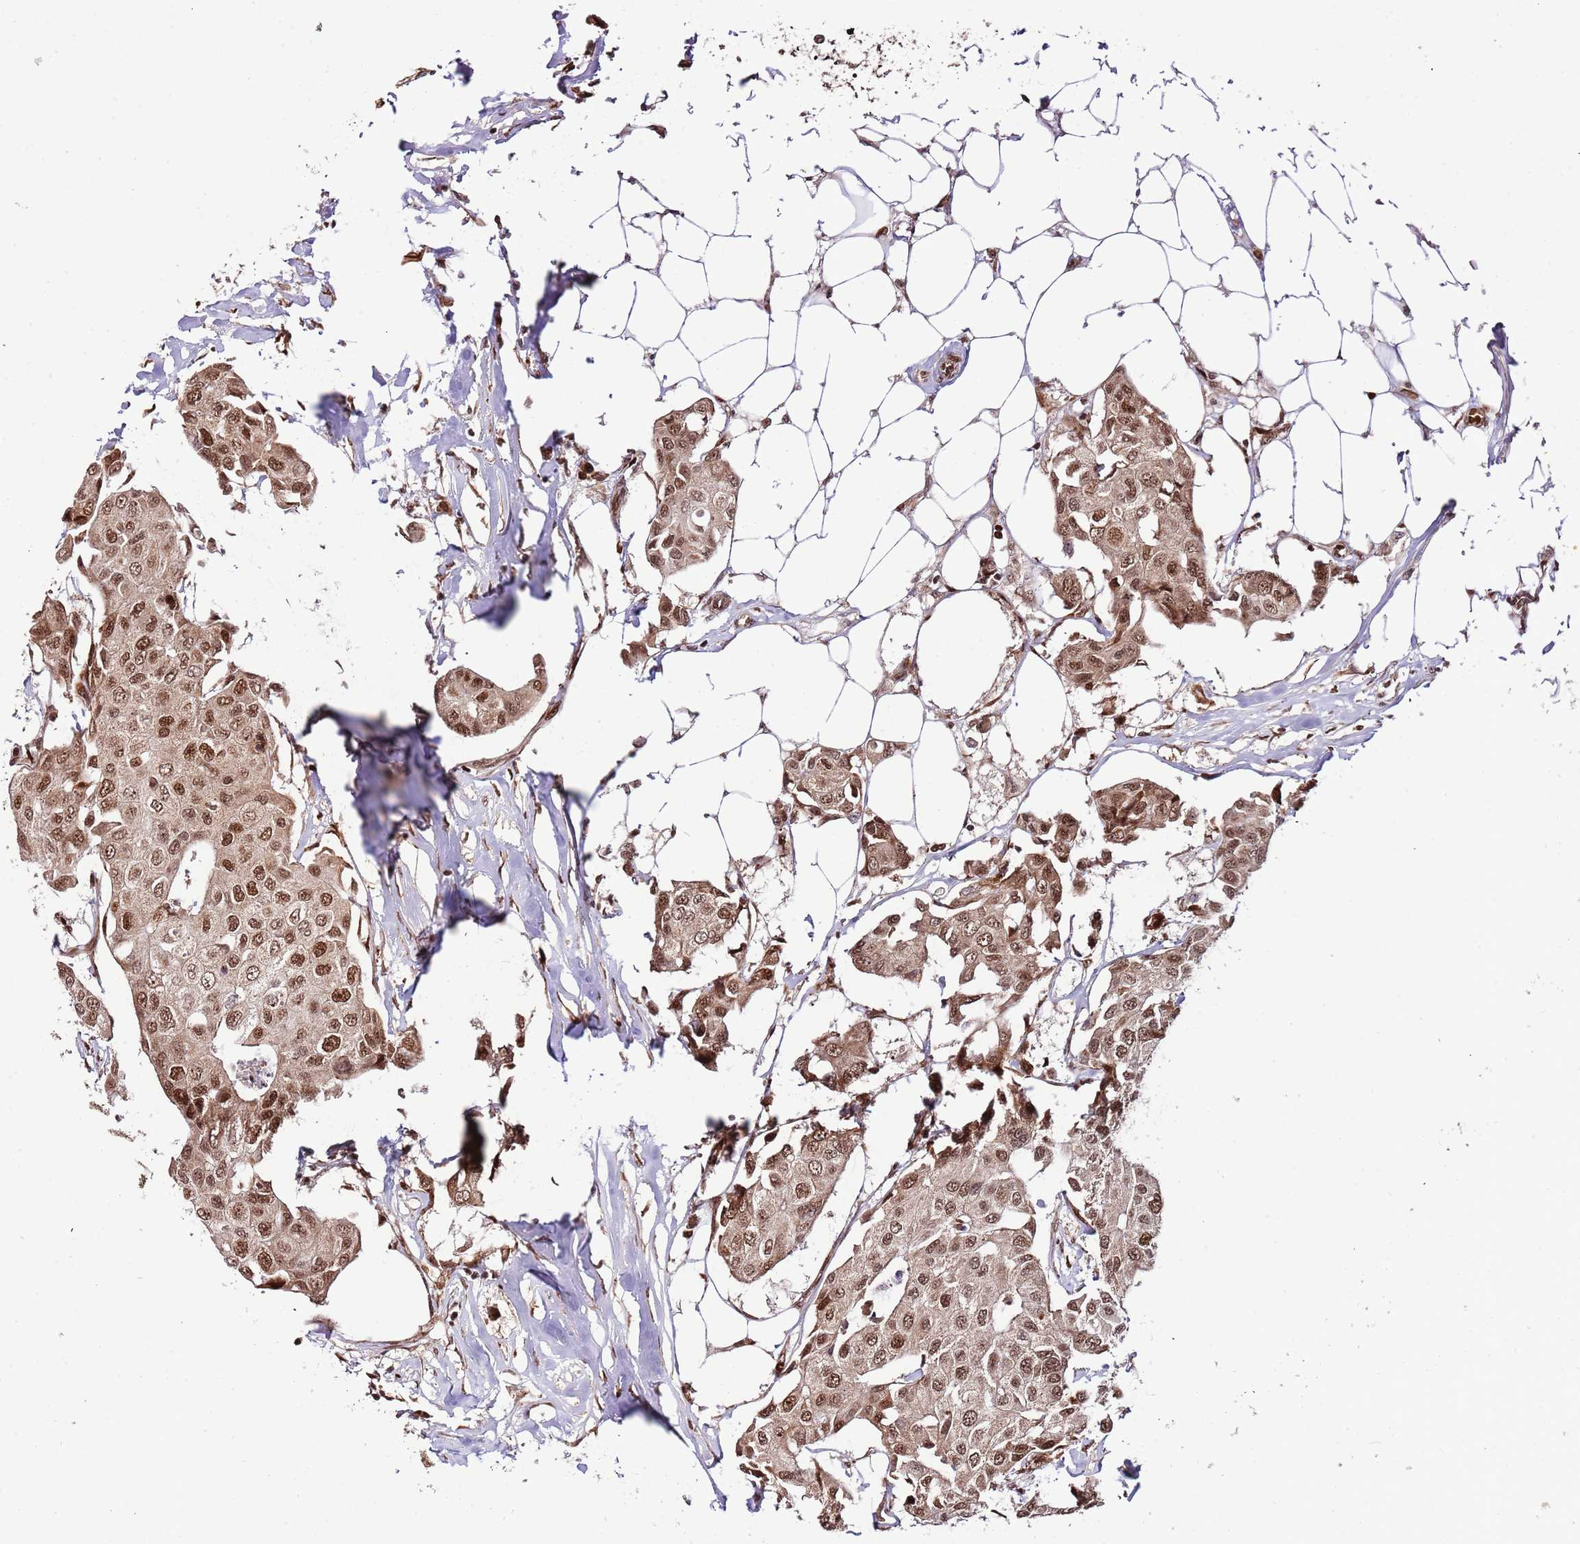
{"staining": {"intensity": "moderate", "quantity": ">75%", "location": "cytoplasmic/membranous,nuclear"}, "tissue": "breast cancer", "cell_type": "Tumor cells", "image_type": "cancer", "snomed": [{"axis": "morphology", "description": "Duct carcinoma"}, {"axis": "topography", "description": "Breast"}, {"axis": "topography", "description": "Lymph node"}], "caption": "Breast cancer (intraductal carcinoma) stained for a protein (brown) demonstrates moderate cytoplasmic/membranous and nuclear positive positivity in approximately >75% of tumor cells.", "gene": "RIF1", "patient": {"sex": "female", "age": 80}}